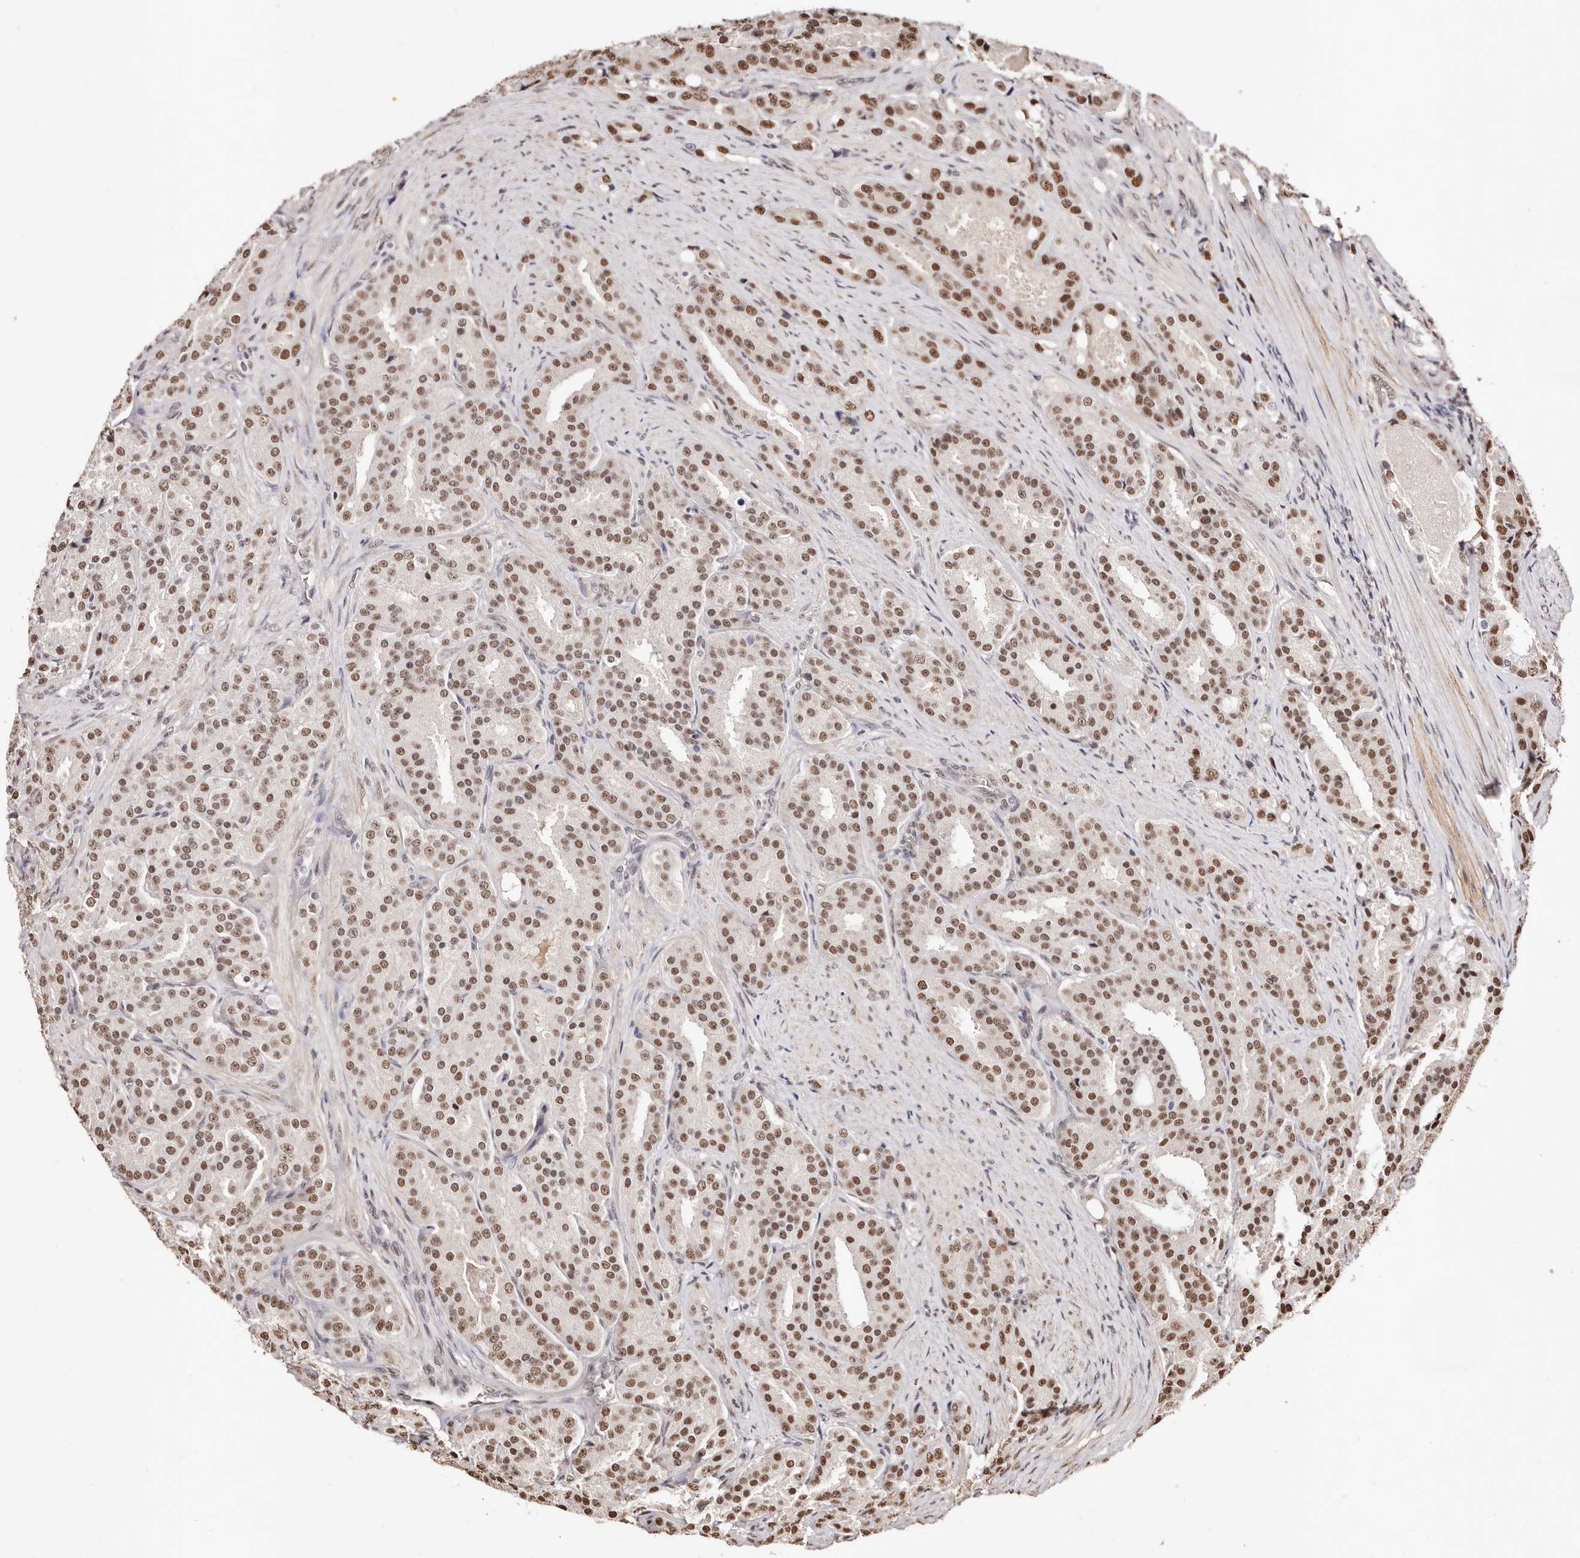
{"staining": {"intensity": "moderate", "quantity": ">75%", "location": "nuclear"}, "tissue": "prostate cancer", "cell_type": "Tumor cells", "image_type": "cancer", "snomed": [{"axis": "morphology", "description": "Adenocarcinoma, High grade"}, {"axis": "topography", "description": "Prostate"}], "caption": "This image displays immunohistochemistry (IHC) staining of prostate cancer (high-grade adenocarcinoma), with medium moderate nuclear staining in about >75% of tumor cells.", "gene": "BICRAL", "patient": {"sex": "male", "age": 60}}